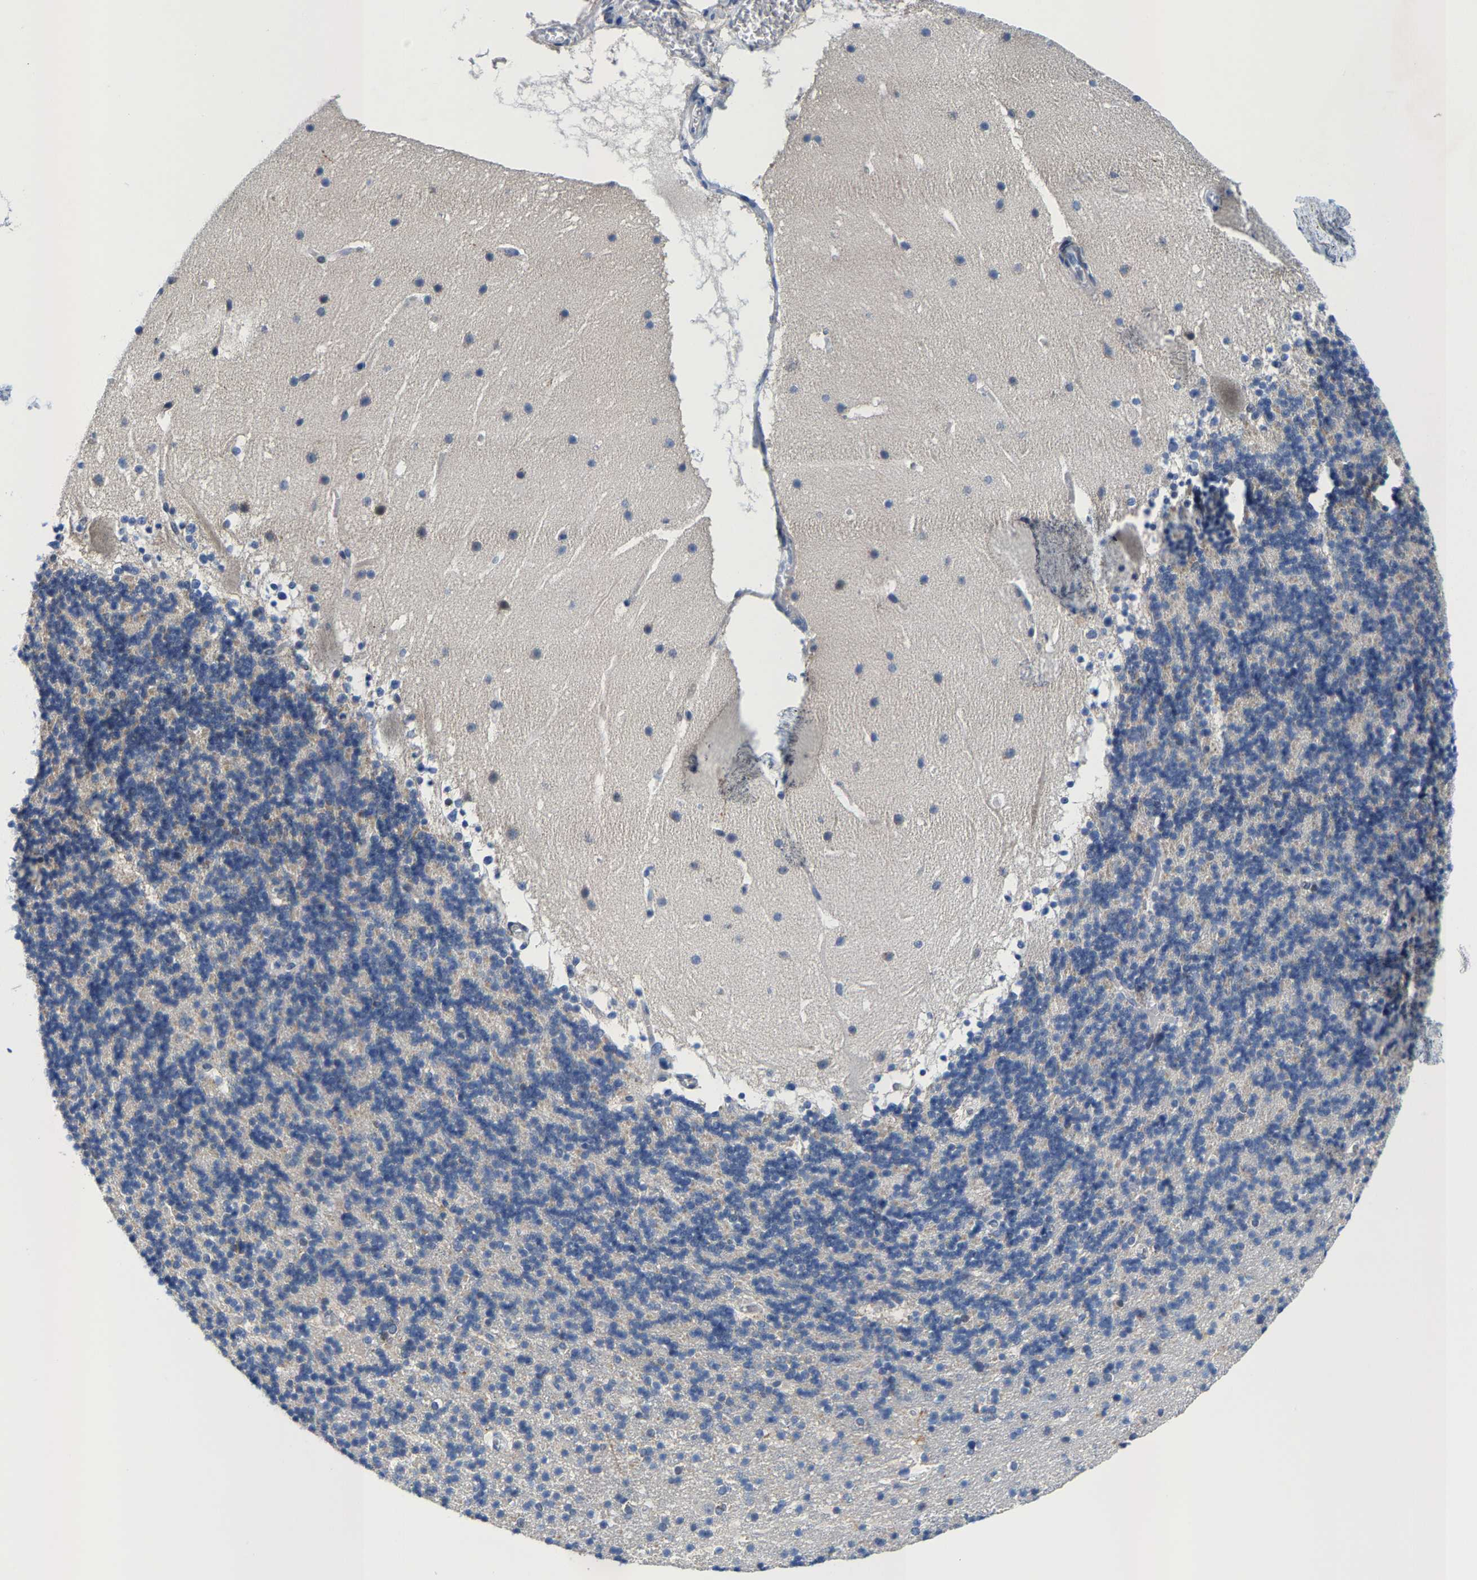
{"staining": {"intensity": "negative", "quantity": "none", "location": "none"}, "tissue": "cerebellum", "cell_type": "Cells in granular layer", "image_type": "normal", "snomed": [{"axis": "morphology", "description": "Normal tissue, NOS"}, {"axis": "topography", "description": "Cerebellum"}], "caption": "Cerebellum was stained to show a protein in brown. There is no significant positivity in cells in granular layer. The staining was performed using DAB to visualize the protein expression in brown, while the nuclei were stained in blue with hematoxylin (Magnification: 20x).", "gene": "KLHL1", "patient": {"sex": "male", "age": 45}}